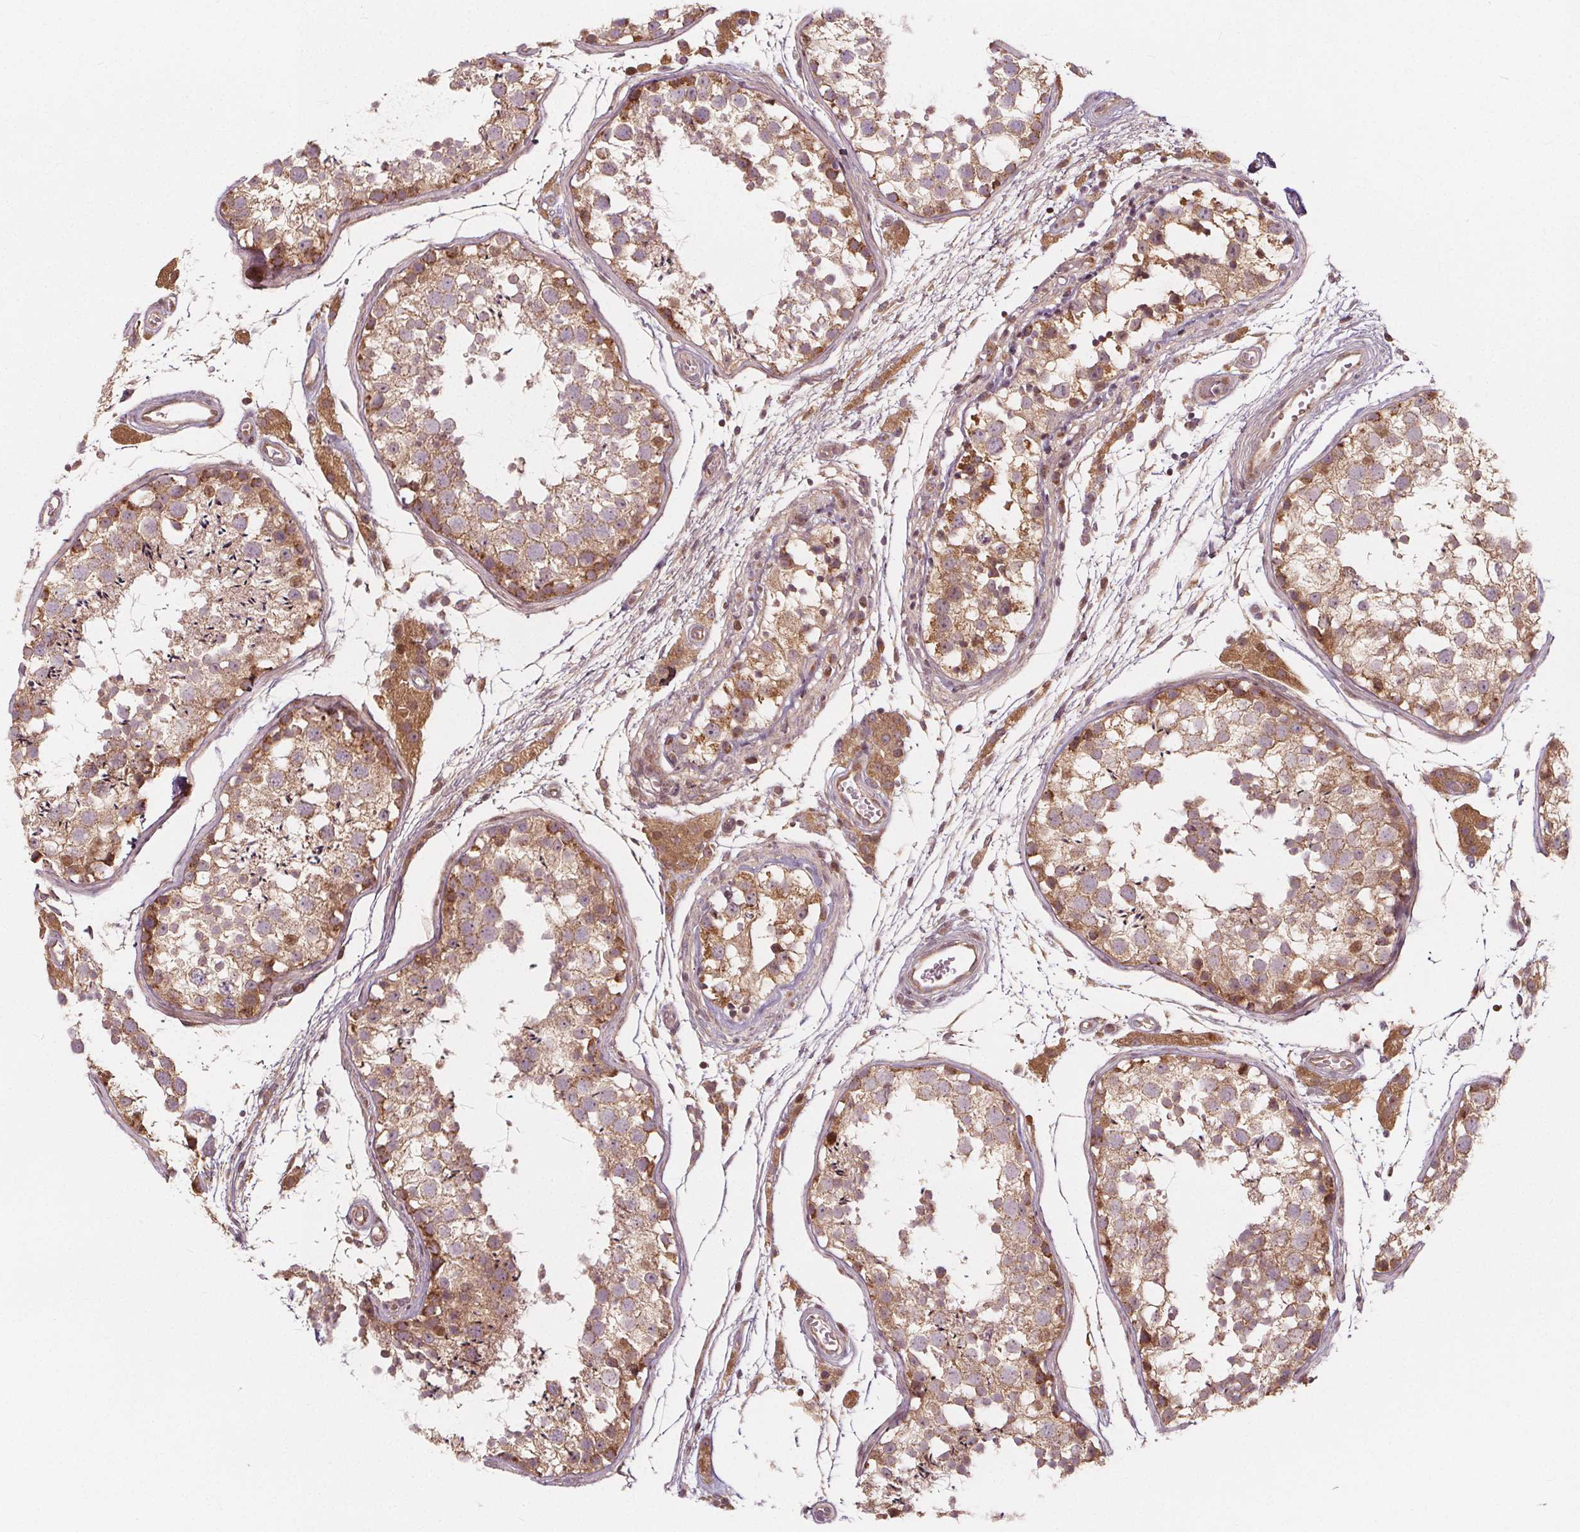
{"staining": {"intensity": "moderate", "quantity": "25%-75%", "location": "cytoplasmic/membranous,nuclear"}, "tissue": "testis", "cell_type": "Cells in seminiferous ducts", "image_type": "normal", "snomed": [{"axis": "morphology", "description": "Normal tissue, NOS"}, {"axis": "morphology", "description": "Seminoma, NOS"}, {"axis": "topography", "description": "Testis"}], "caption": "High-power microscopy captured an immunohistochemistry histopathology image of unremarkable testis, revealing moderate cytoplasmic/membranous,nuclear expression in approximately 25%-75% of cells in seminiferous ducts.", "gene": "AKT1S1", "patient": {"sex": "male", "age": 29}}